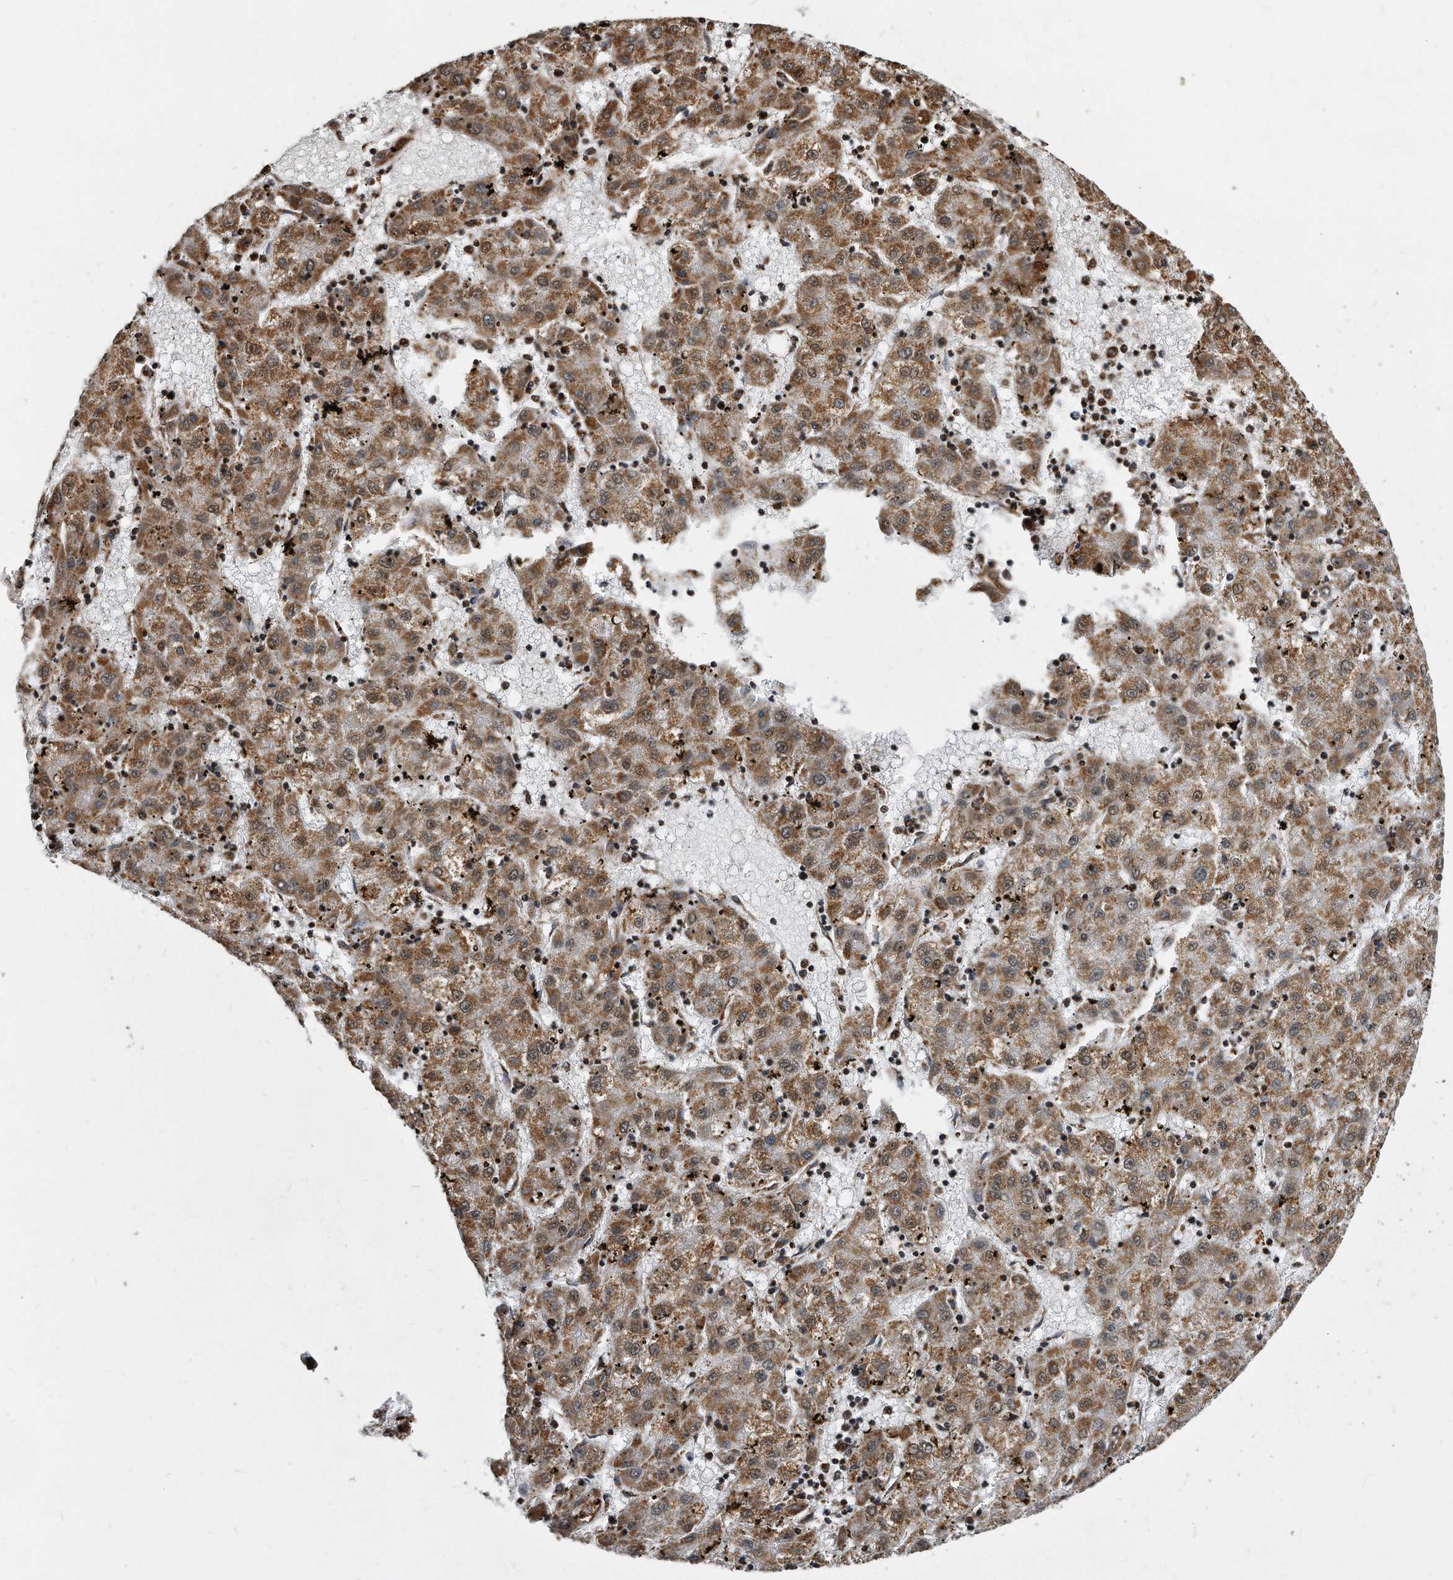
{"staining": {"intensity": "moderate", "quantity": ">75%", "location": "cytoplasmic/membranous"}, "tissue": "liver cancer", "cell_type": "Tumor cells", "image_type": "cancer", "snomed": [{"axis": "morphology", "description": "Carcinoma, Hepatocellular, NOS"}, {"axis": "topography", "description": "Liver"}], "caption": "Brown immunohistochemical staining in liver cancer exhibits moderate cytoplasmic/membranous staining in about >75% of tumor cells. Using DAB (brown) and hematoxylin (blue) stains, captured at high magnification using brightfield microscopy.", "gene": "DUSP22", "patient": {"sex": "male", "age": 72}}